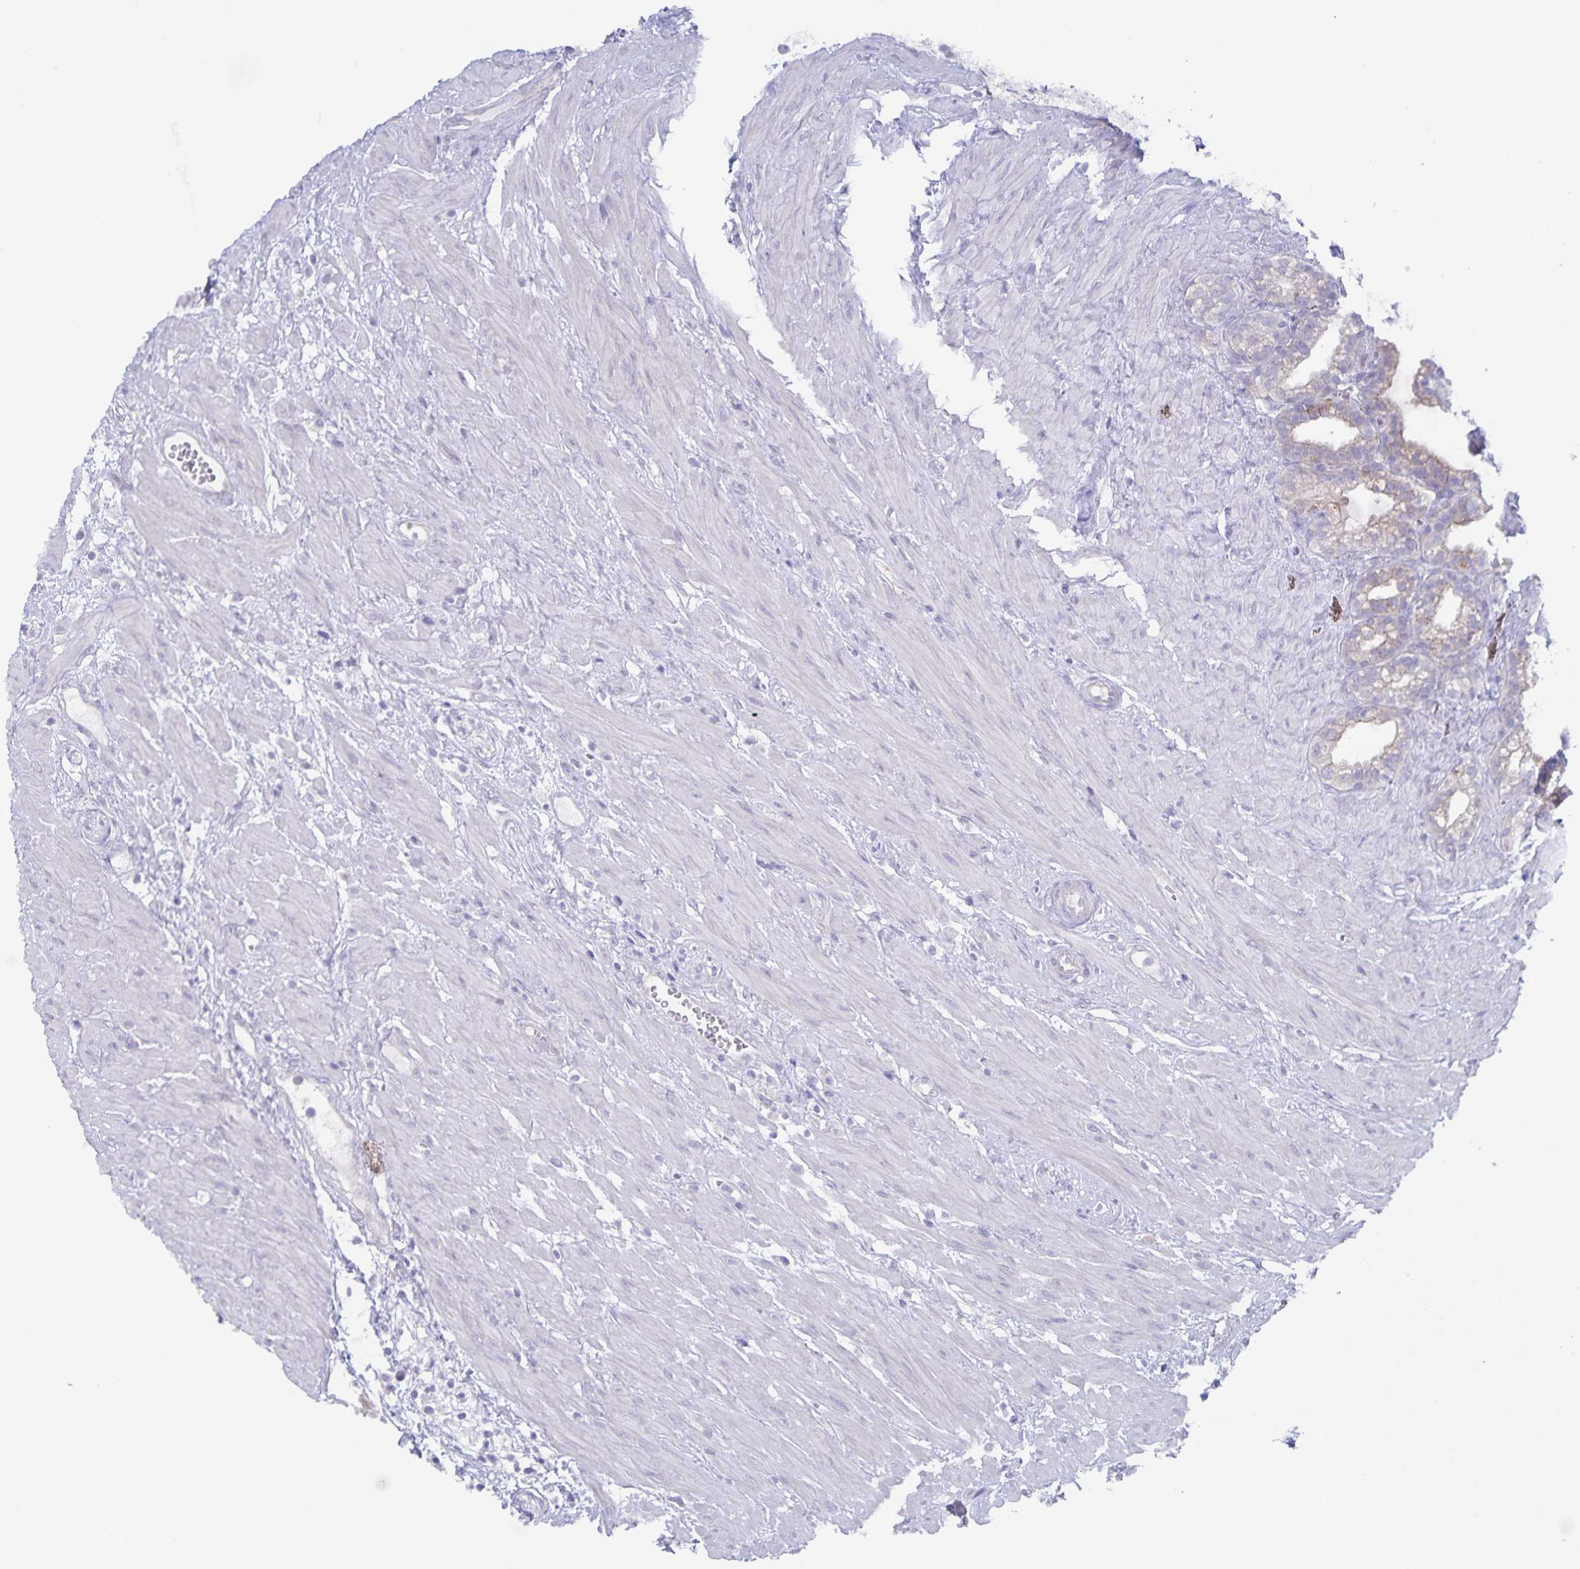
{"staining": {"intensity": "weak", "quantity": "<25%", "location": "cytoplasmic/membranous"}, "tissue": "seminal vesicle", "cell_type": "Glandular cells", "image_type": "normal", "snomed": [{"axis": "morphology", "description": "Normal tissue, NOS"}, {"axis": "topography", "description": "Seminal veicle"}], "caption": "A high-resolution histopathology image shows immunohistochemistry staining of benign seminal vesicle, which displays no significant staining in glandular cells.", "gene": "AQP4", "patient": {"sex": "male", "age": 76}}